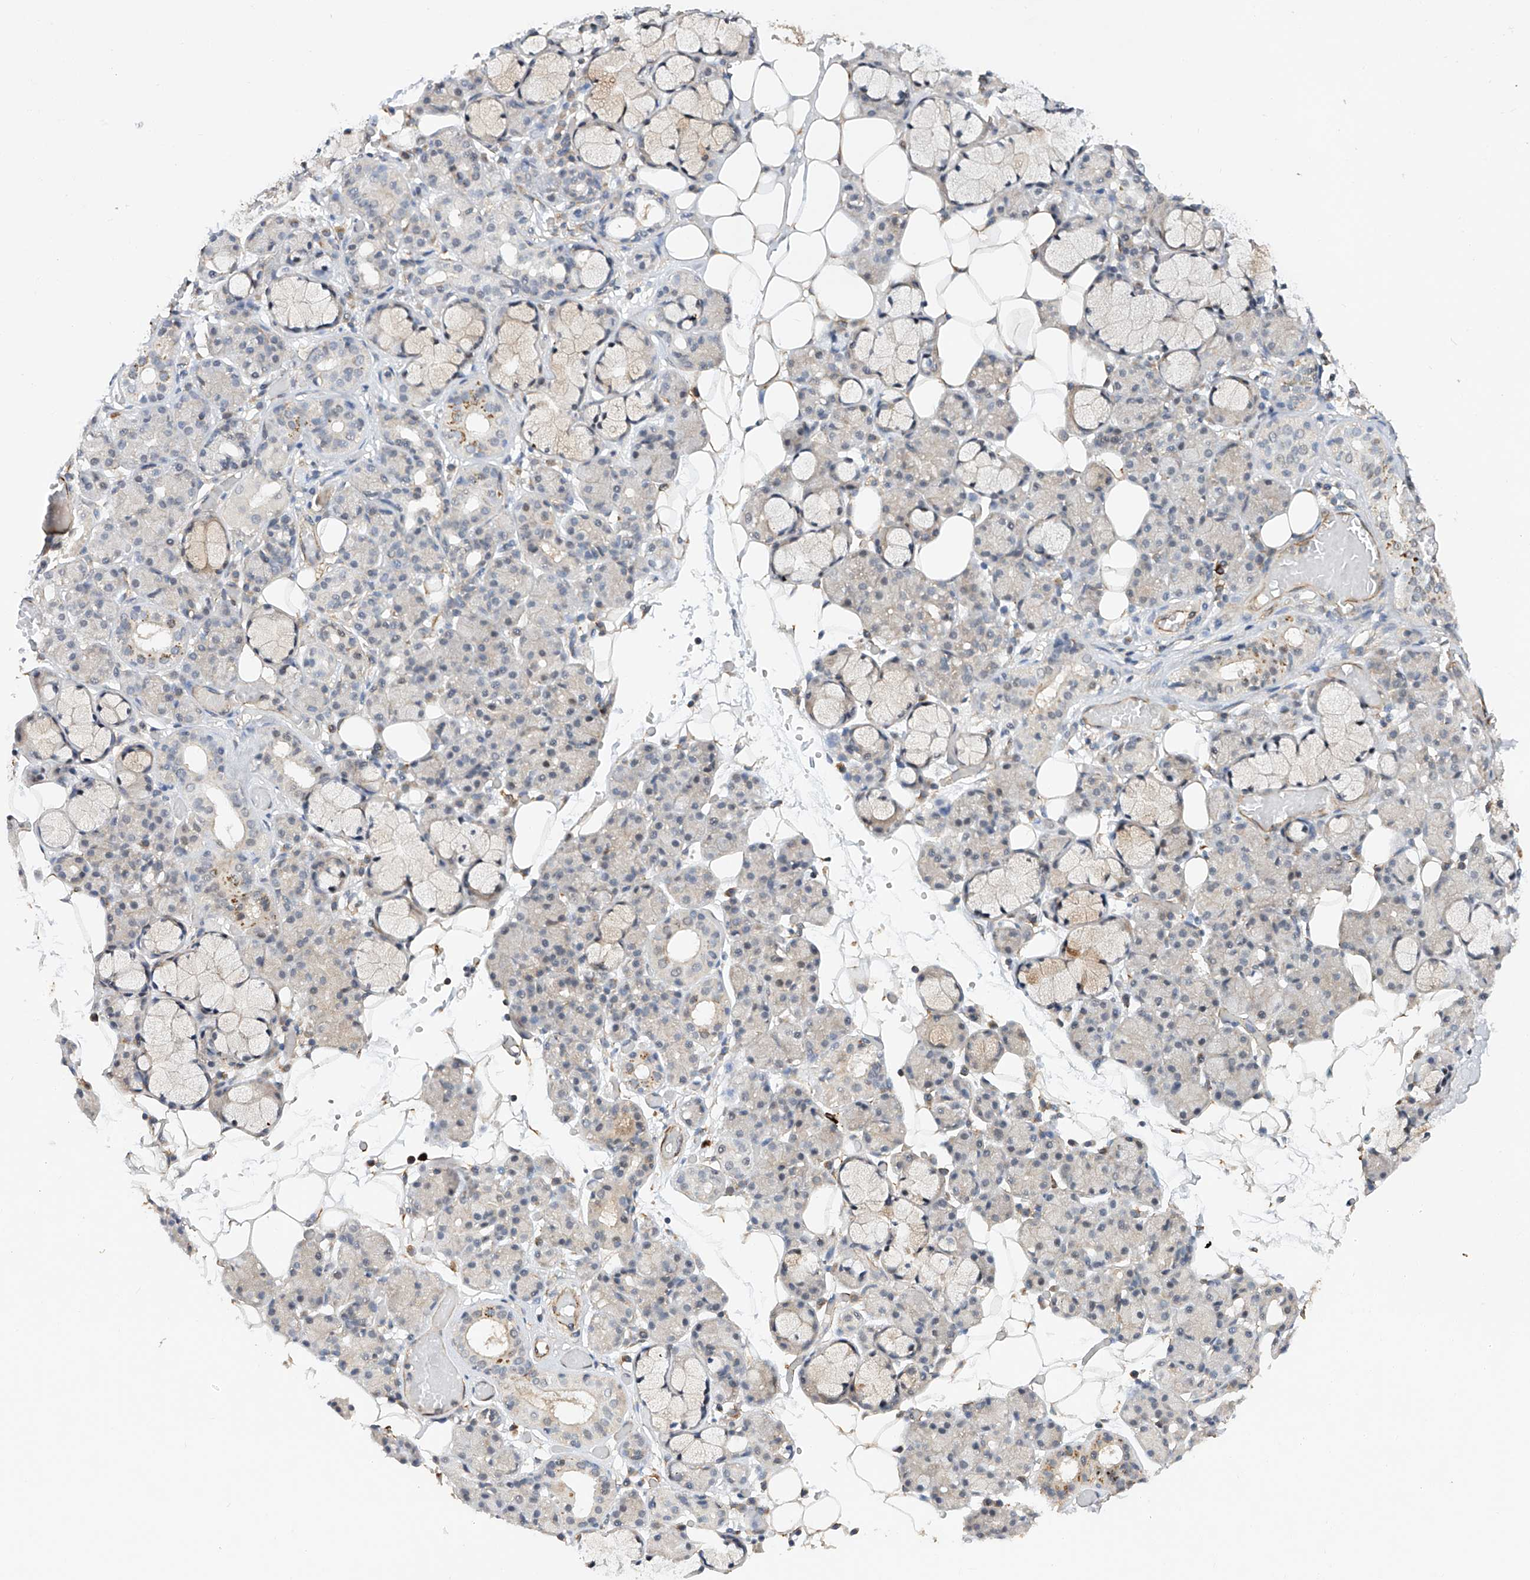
{"staining": {"intensity": "negative", "quantity": "none", "location": "none"}, "tissue": "salivary gland", "cell_type": "Glandular cells", "image_type": "normal", "snomed": [{"axis": "morphology", "description": "Normal tissue, NOS"}, {"axis": "topography", "description": "Salivary gland"}], "caption": "The image shows no staining of glandular cells in benign salivary gland. (DAB (3,3'-diaminobenzidine) immunohistochemistry with hematoxylin counter stain).", "gene": "AMD1", "patient": {"sex": "male", "age": 63}}